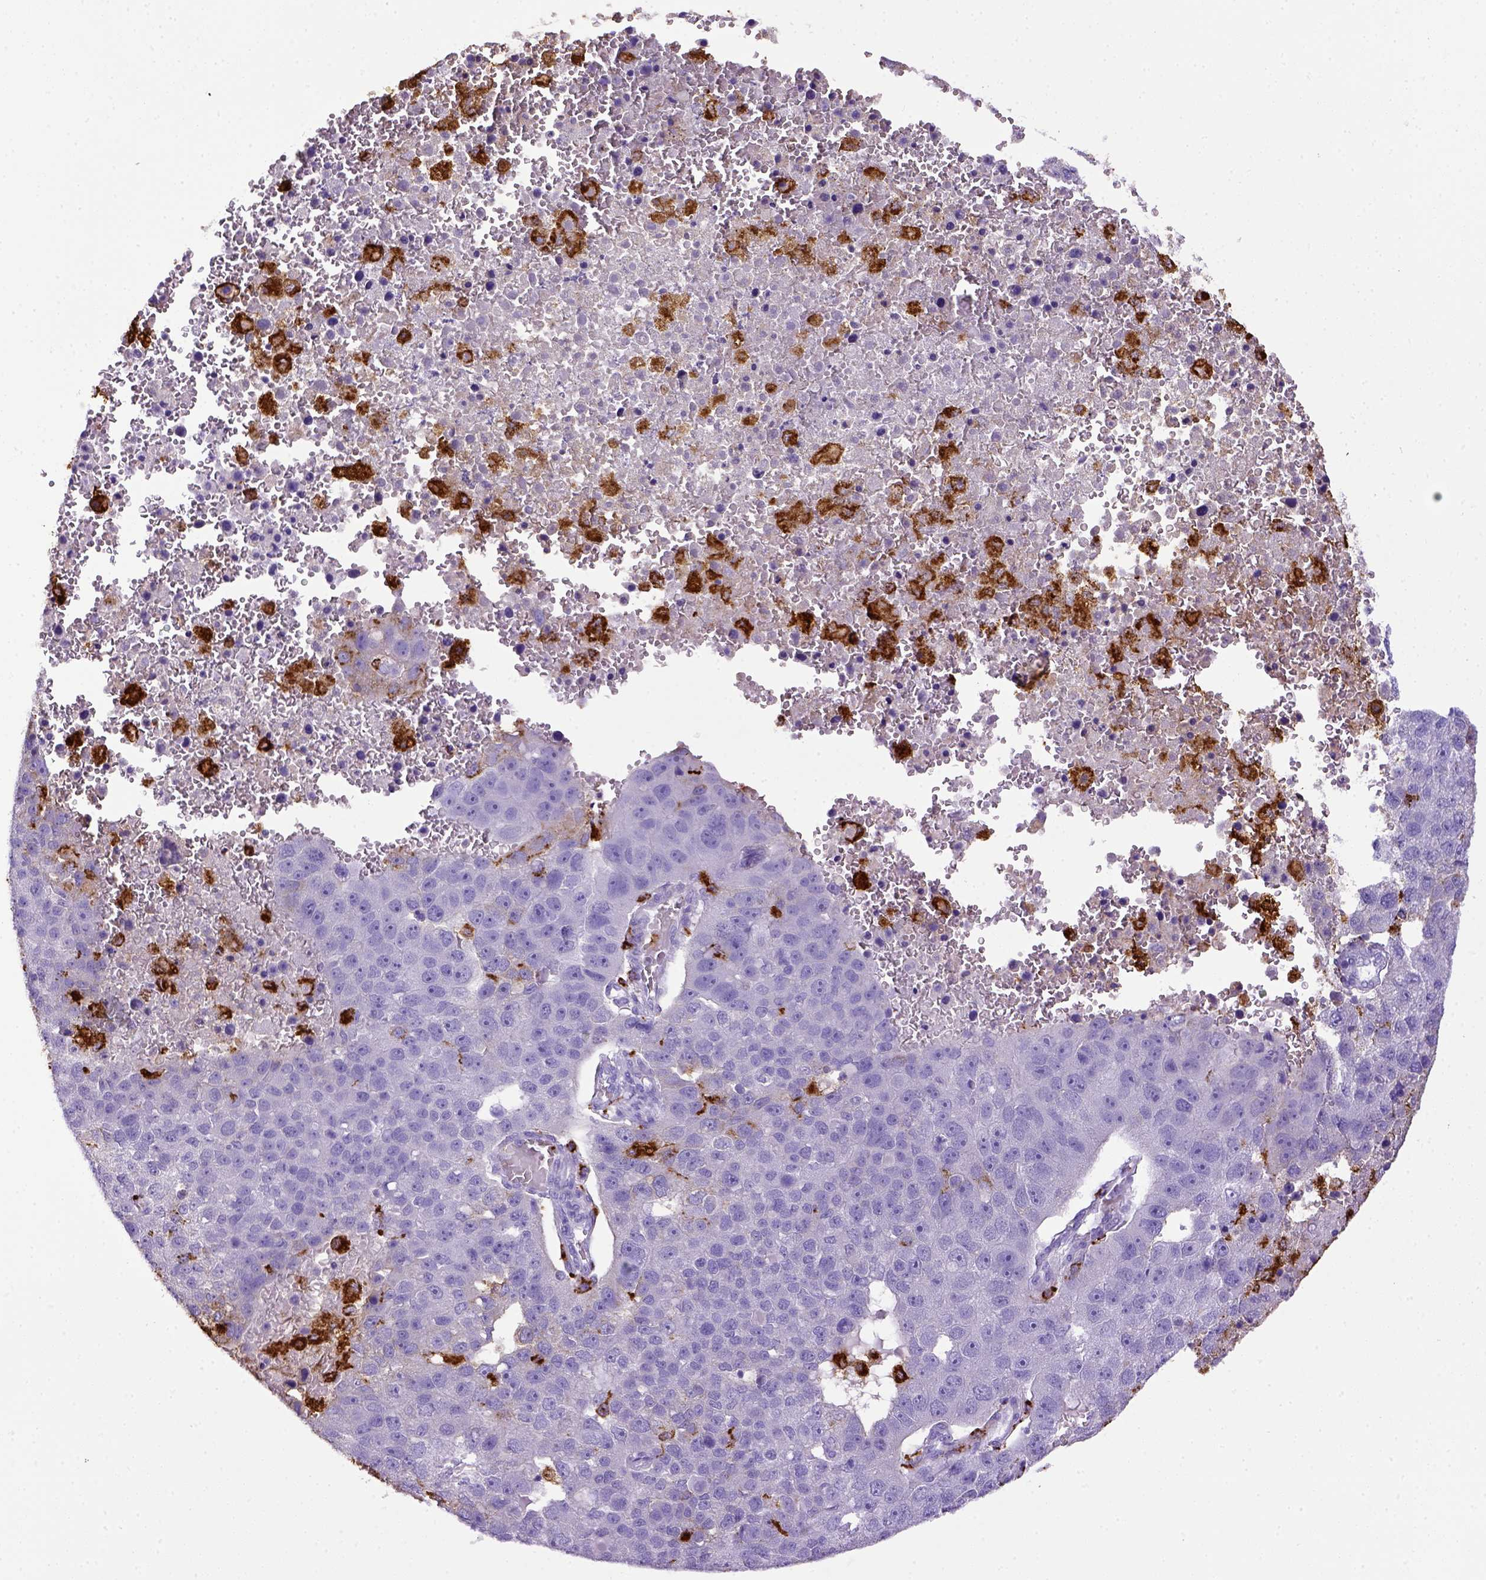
{"staining": {"intensity": "negative", "quantity": "none", "location": "none"}, "tissue": "pancreatic cancer", "cell_type": "Tumor cells", "image_type": "cancer", "snomed": [{"axis": "morphology", "description": "Adenocarcinoma, NOS"}, {"axis": "topography", "description": "Pancreas"}], "caption": "Immunohistochemistry photomicrograph of neoplastic tissue: adenocarcinoma (pancreatic) stained with DAB (3,3'-diaminobenzidine) exhibits no significant protein staining in tumor cells.", "gene": "CD68", "patient": {"sex": "female", "age": 61}}